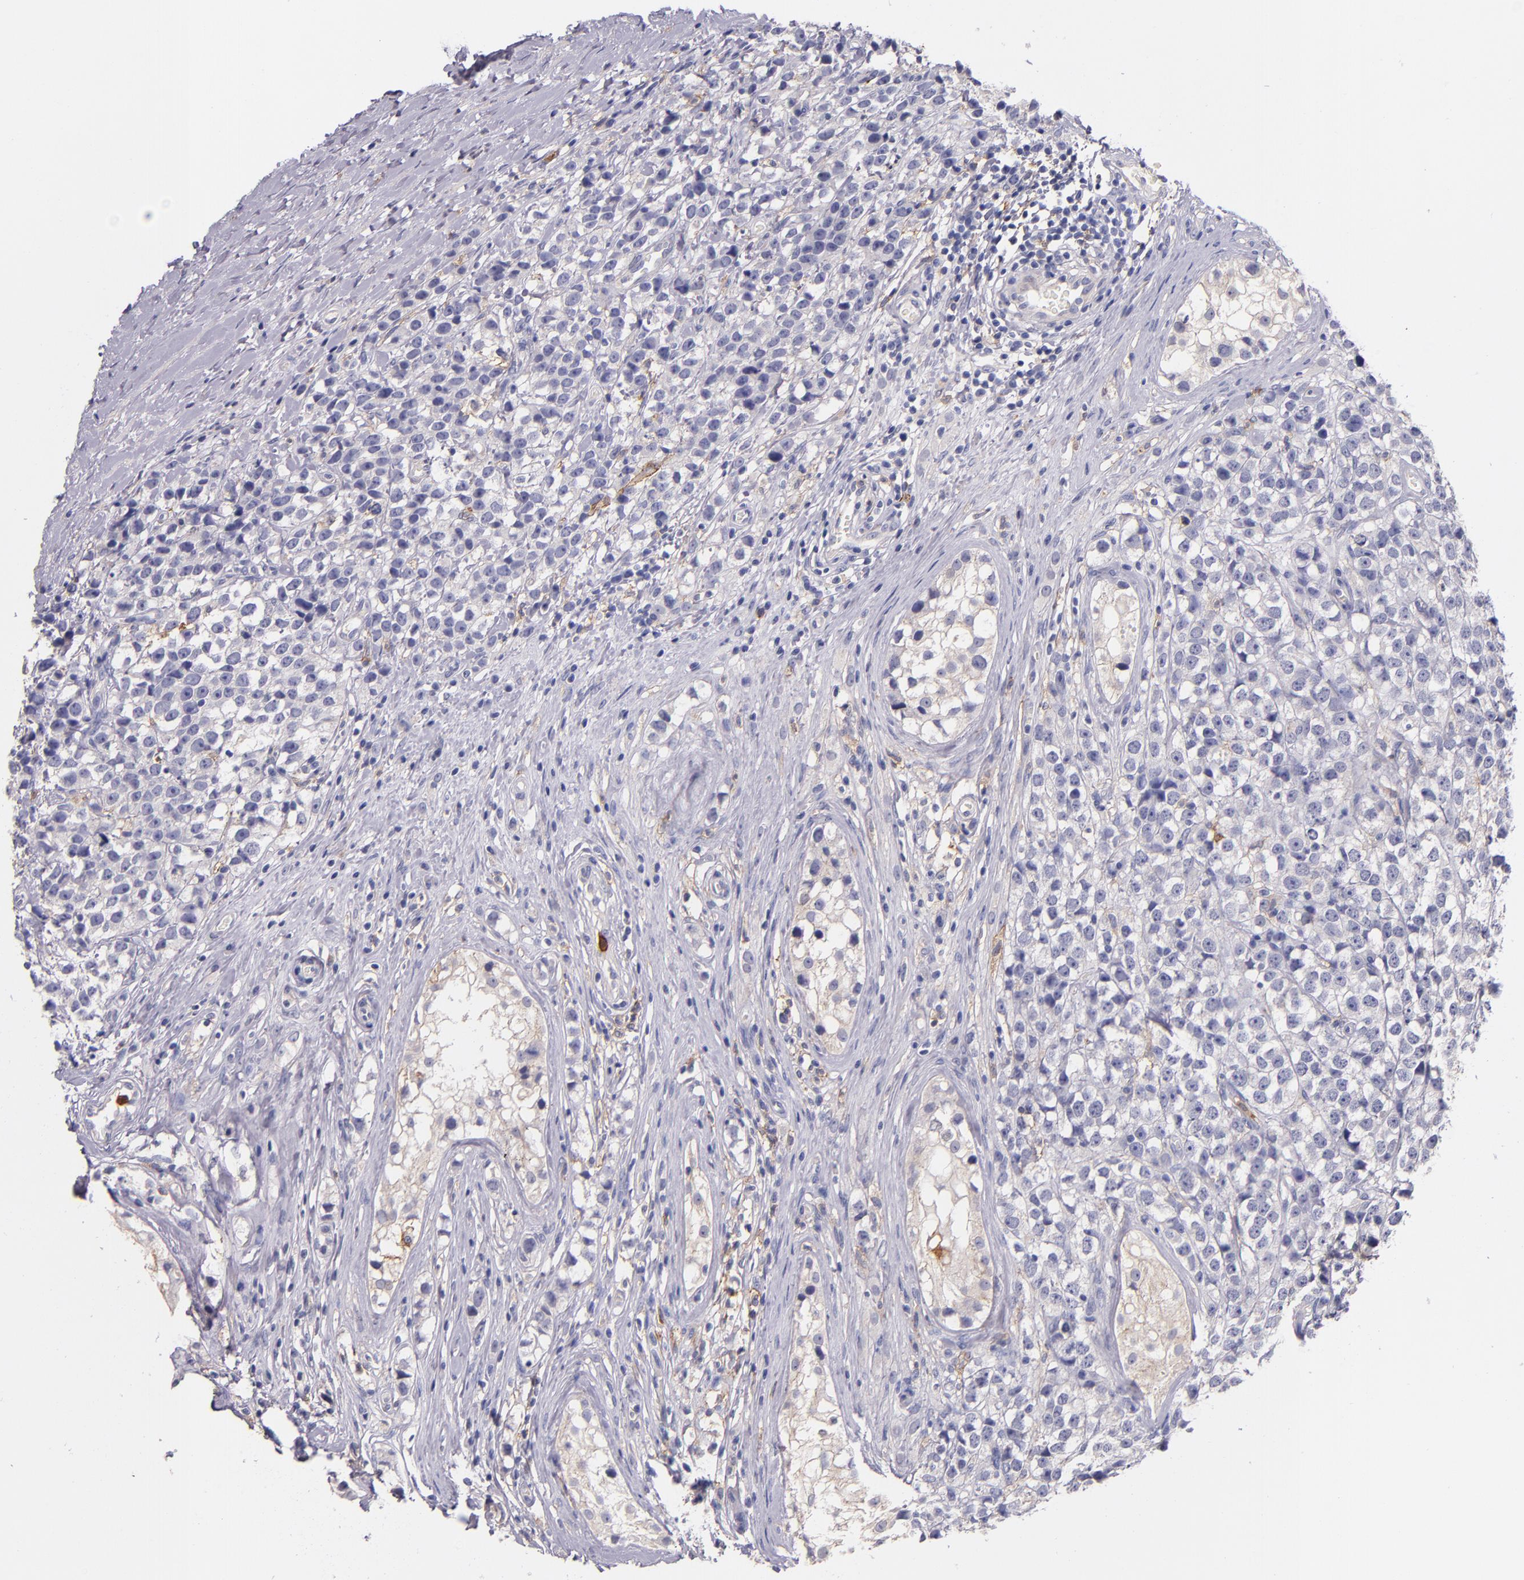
{"staining": {"intensity": "negative", "quantity": "none", "location": "none"}, "tissue": "testis cancer", "cell_type": "Tumor cells", "image_type": "cancer", "snomed": [{"axis": "morphology", "description": "Seminoma, NOS"}, {"axis": "topography", "description": "Testis"}], "caption": "A micrograph of testis cancer stained for a protein exhibits no brown staining in tumor cells.", "gene": "C5AR1", "patient": {"sex": "male", "age": 25}}